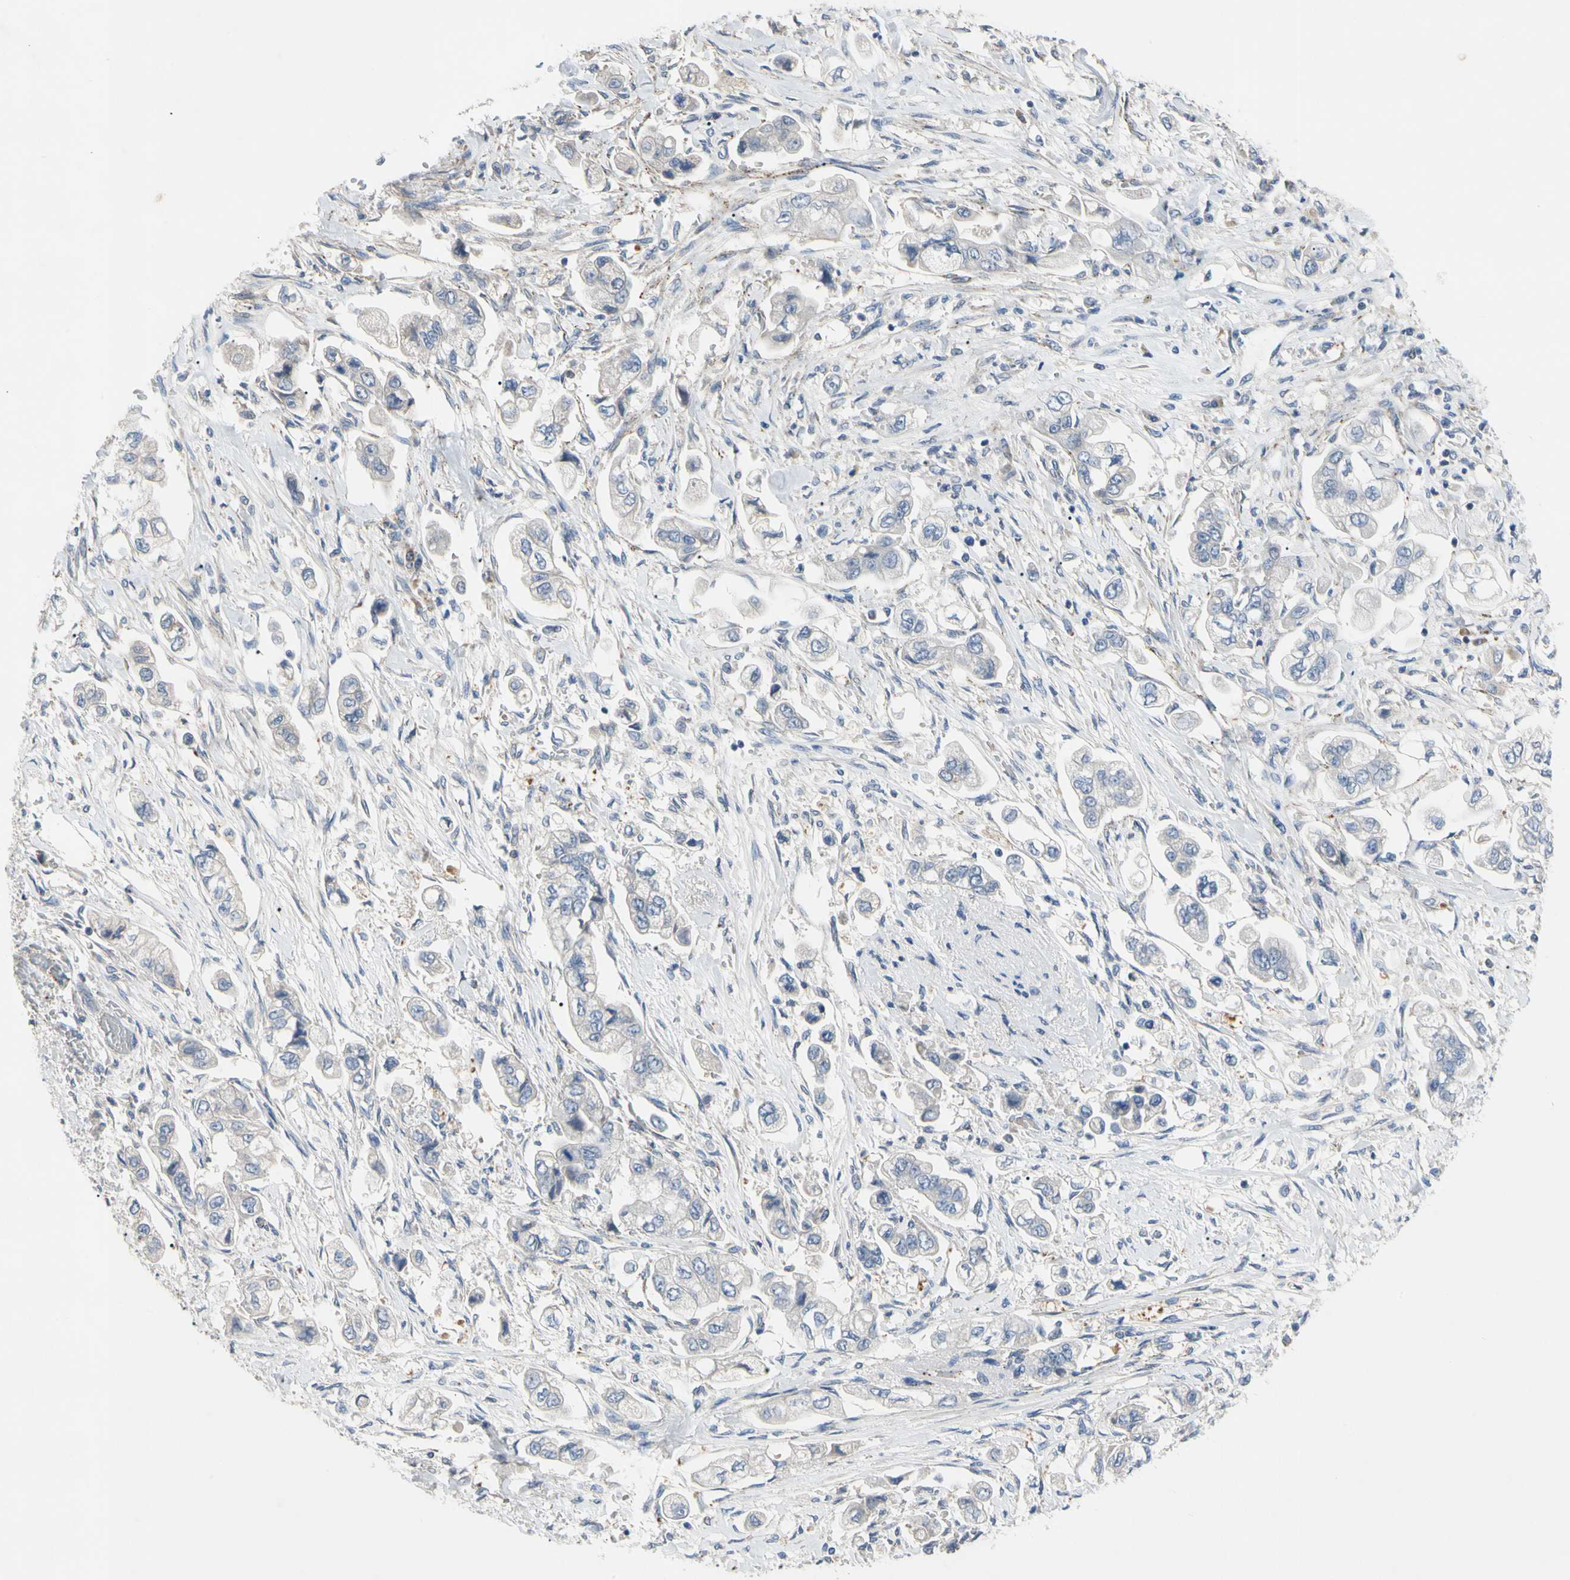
{"staining": {"intensity": "negative", "quantity": "none", "location": "none"}, "tissue": "stomach cancer", "cell_type": "Tumor cells", "image_type": "cancer", "snomed": [{"axis": "morphology", "description": "Adenocarcinoma, NOS"}, {"axis": "topography", "description": "Stomach"}], "caption": "DAB (3,3'-diaminobenzidine) immunohistochemical staining of adenocarcinoma (stomach) demonstrates no significant expression in tumor cells.", "gene": "RETSAT", "patient": {"sex": "male", "age": 62}}